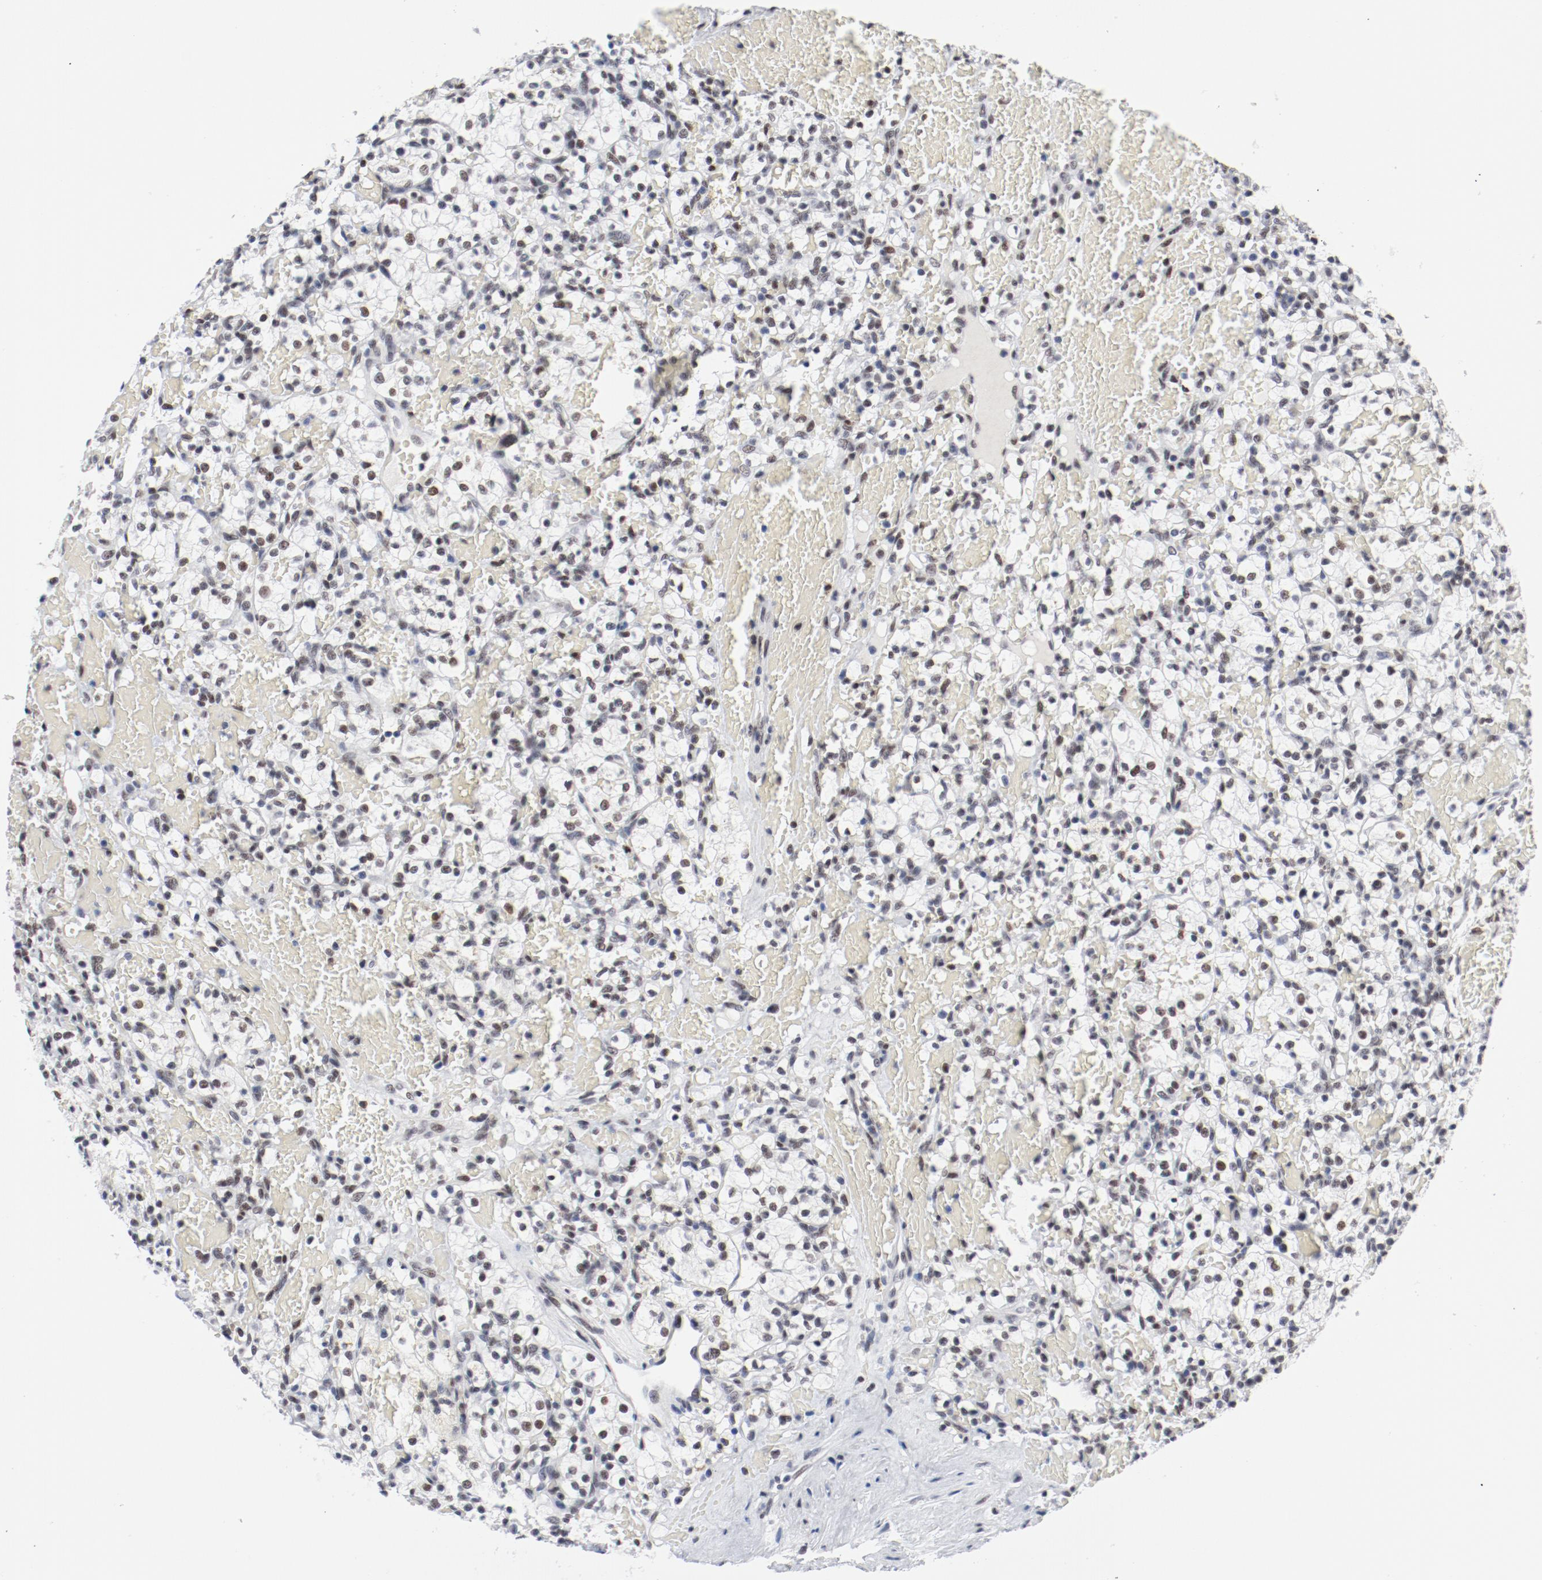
{"staining": {"intensity": "moderate", "quantity": ">75%", "location": "nuclear"}, "tissue": "renal cancer", "cell_type": "Tumor cells", "image_type": "cancer", "snomed": [{"axis": "morphology", "description": "Adenocarcinoma, NOS"}, {"axis": "topography", "description": "Kidney"}], "caption": "Protein expression analysis of human renal adenocarcinoma reveals moderate nuclear positivity in approximately >75% of tumor cells. The staining is performed using DAB (3,3'-diaminobenzidine) brown chromogen to label protein expression. The nuclei are counter-stained blue using hematoxylin.", "gene": "ARNT", "patient": {"sex": "female", "age": 60}}